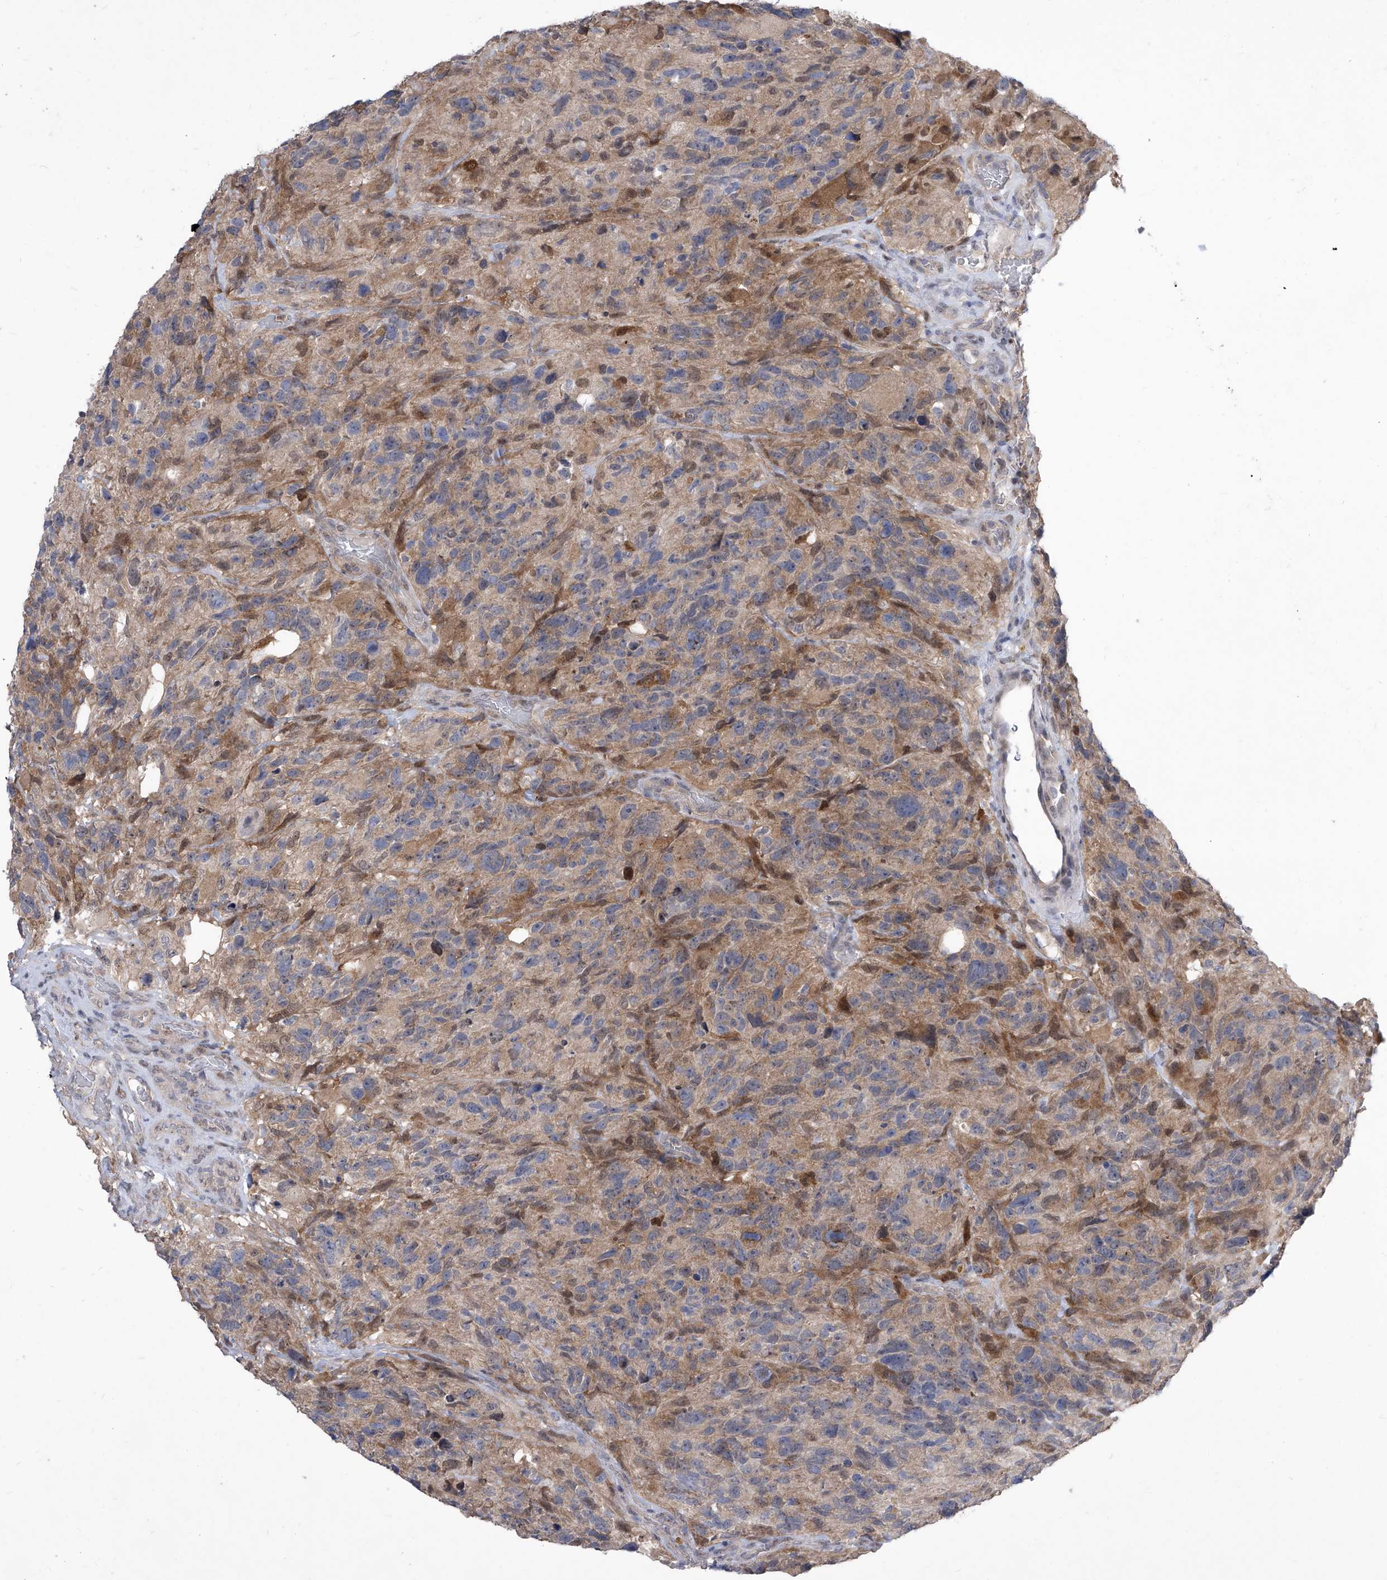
{"staining": {"intensity": "moderate", "quantity": "25%-75%", "location": "cytoplasmic/membranous"}, "tissue": "glioma", "cell_type": "Tumor cells", "image_type": "cancer", "snomed": [{"axis": "morphology", "description": "Glioma, malignant, High grade"}, {"axis": "topography", "description": "Brain"}], "caption": "Malignant glioma (high-grade) was stained to show a protein in brown. There is medium levels of moderate cytoplasmic/membranous expression in approximately 25%-75% of tumor cells.", "gene": "CETN2", "patient": {"sex": "male", "age": 69}}